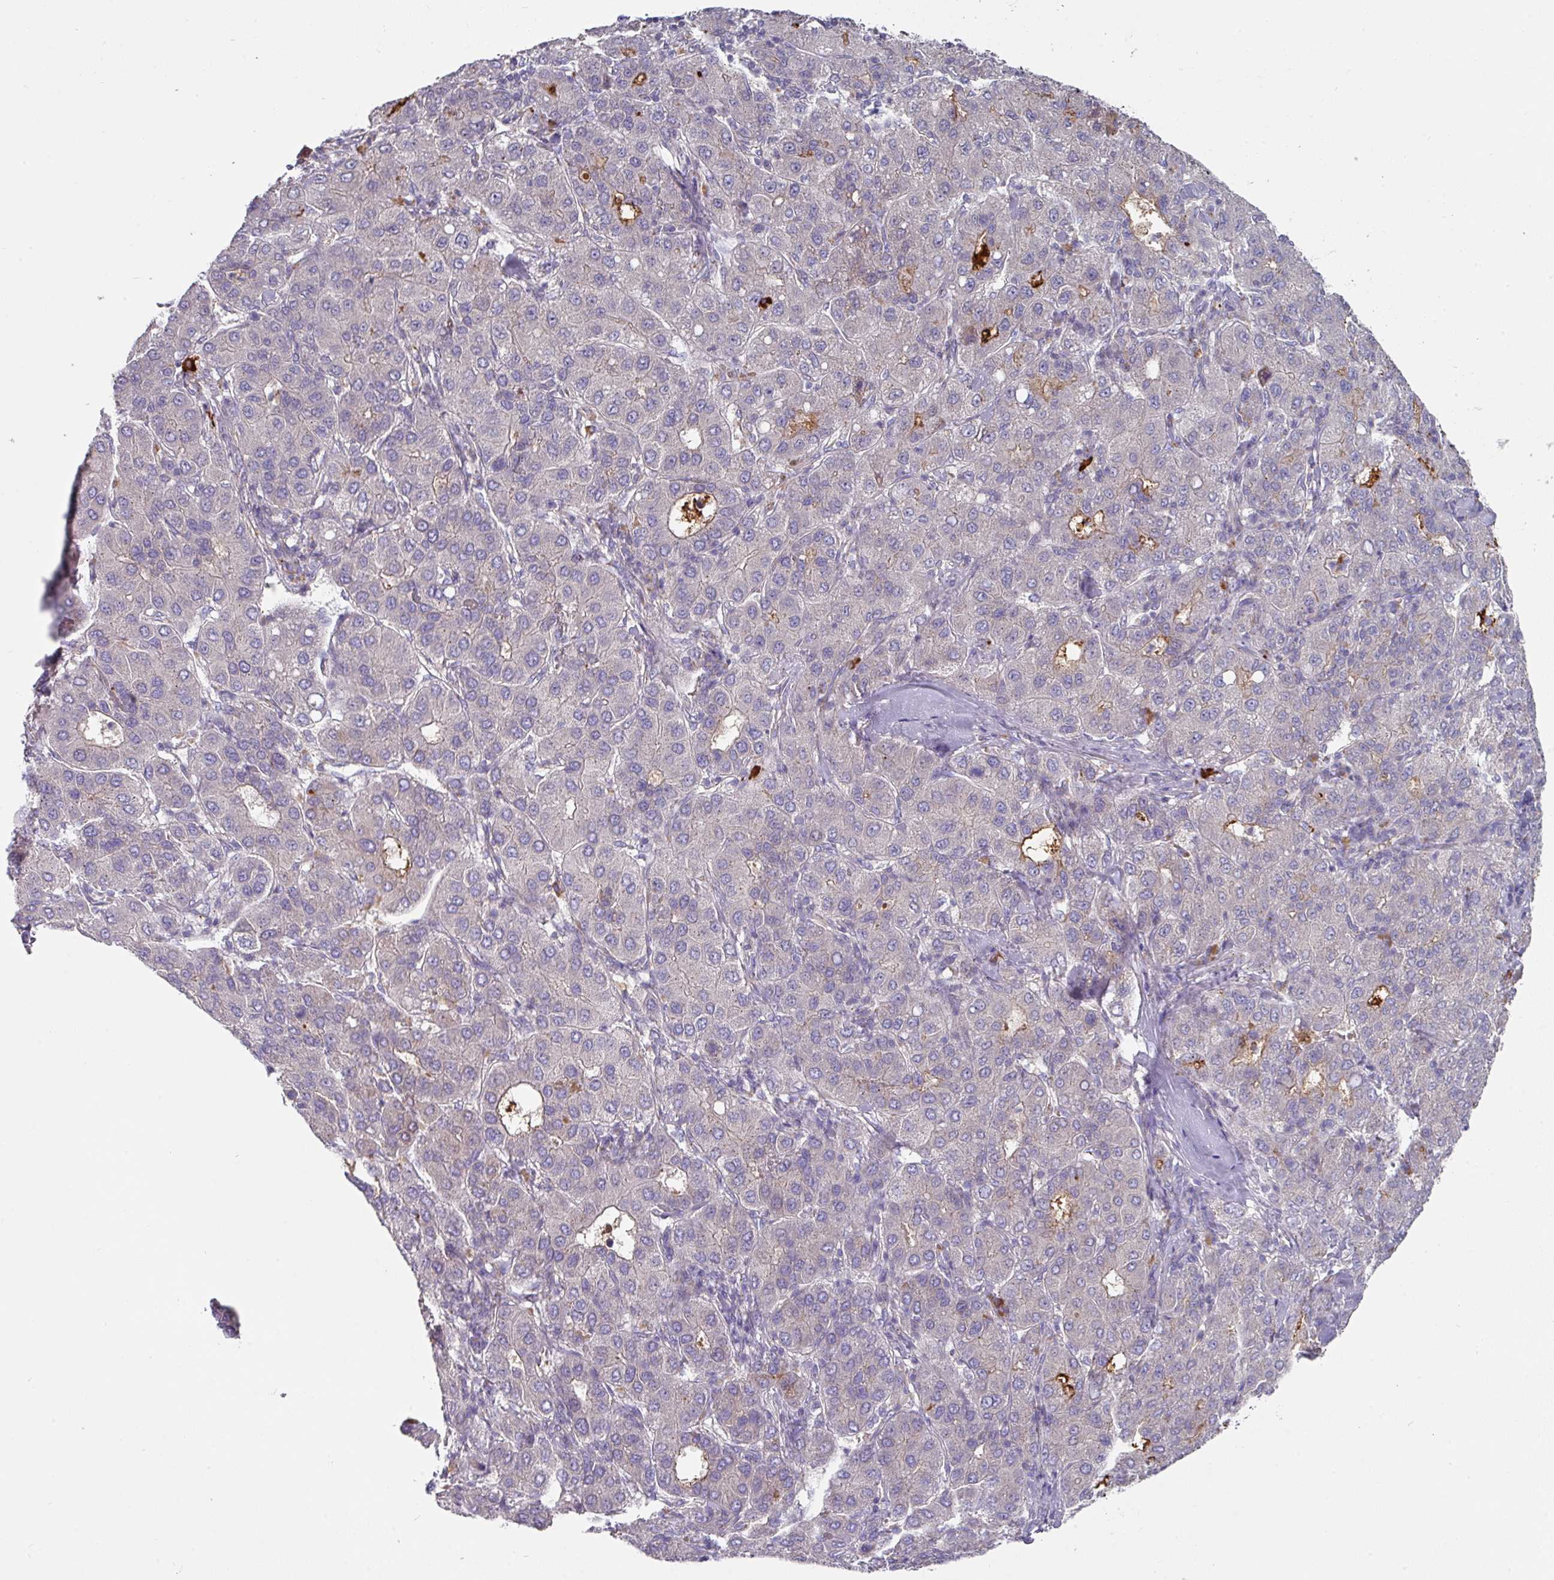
{"staining": {"intensity": "negative", "quantity": "none", "location": "none"}, "tissue": "liver cancer", "cell_type": "Tumor cells", "image_type": "cancer", "snomed": [{"axis": "morphology", "description": "Carcinoma, Hepatocellular, NOS"}, {"axis": "topography", "description": "Liver"}], "caption": "The photomicrograph displays no staining of tumor cells in hepatocellular carcinoma (liver).", "gene": "IL4R", "patient": {"sex": "male", "age": 65}}